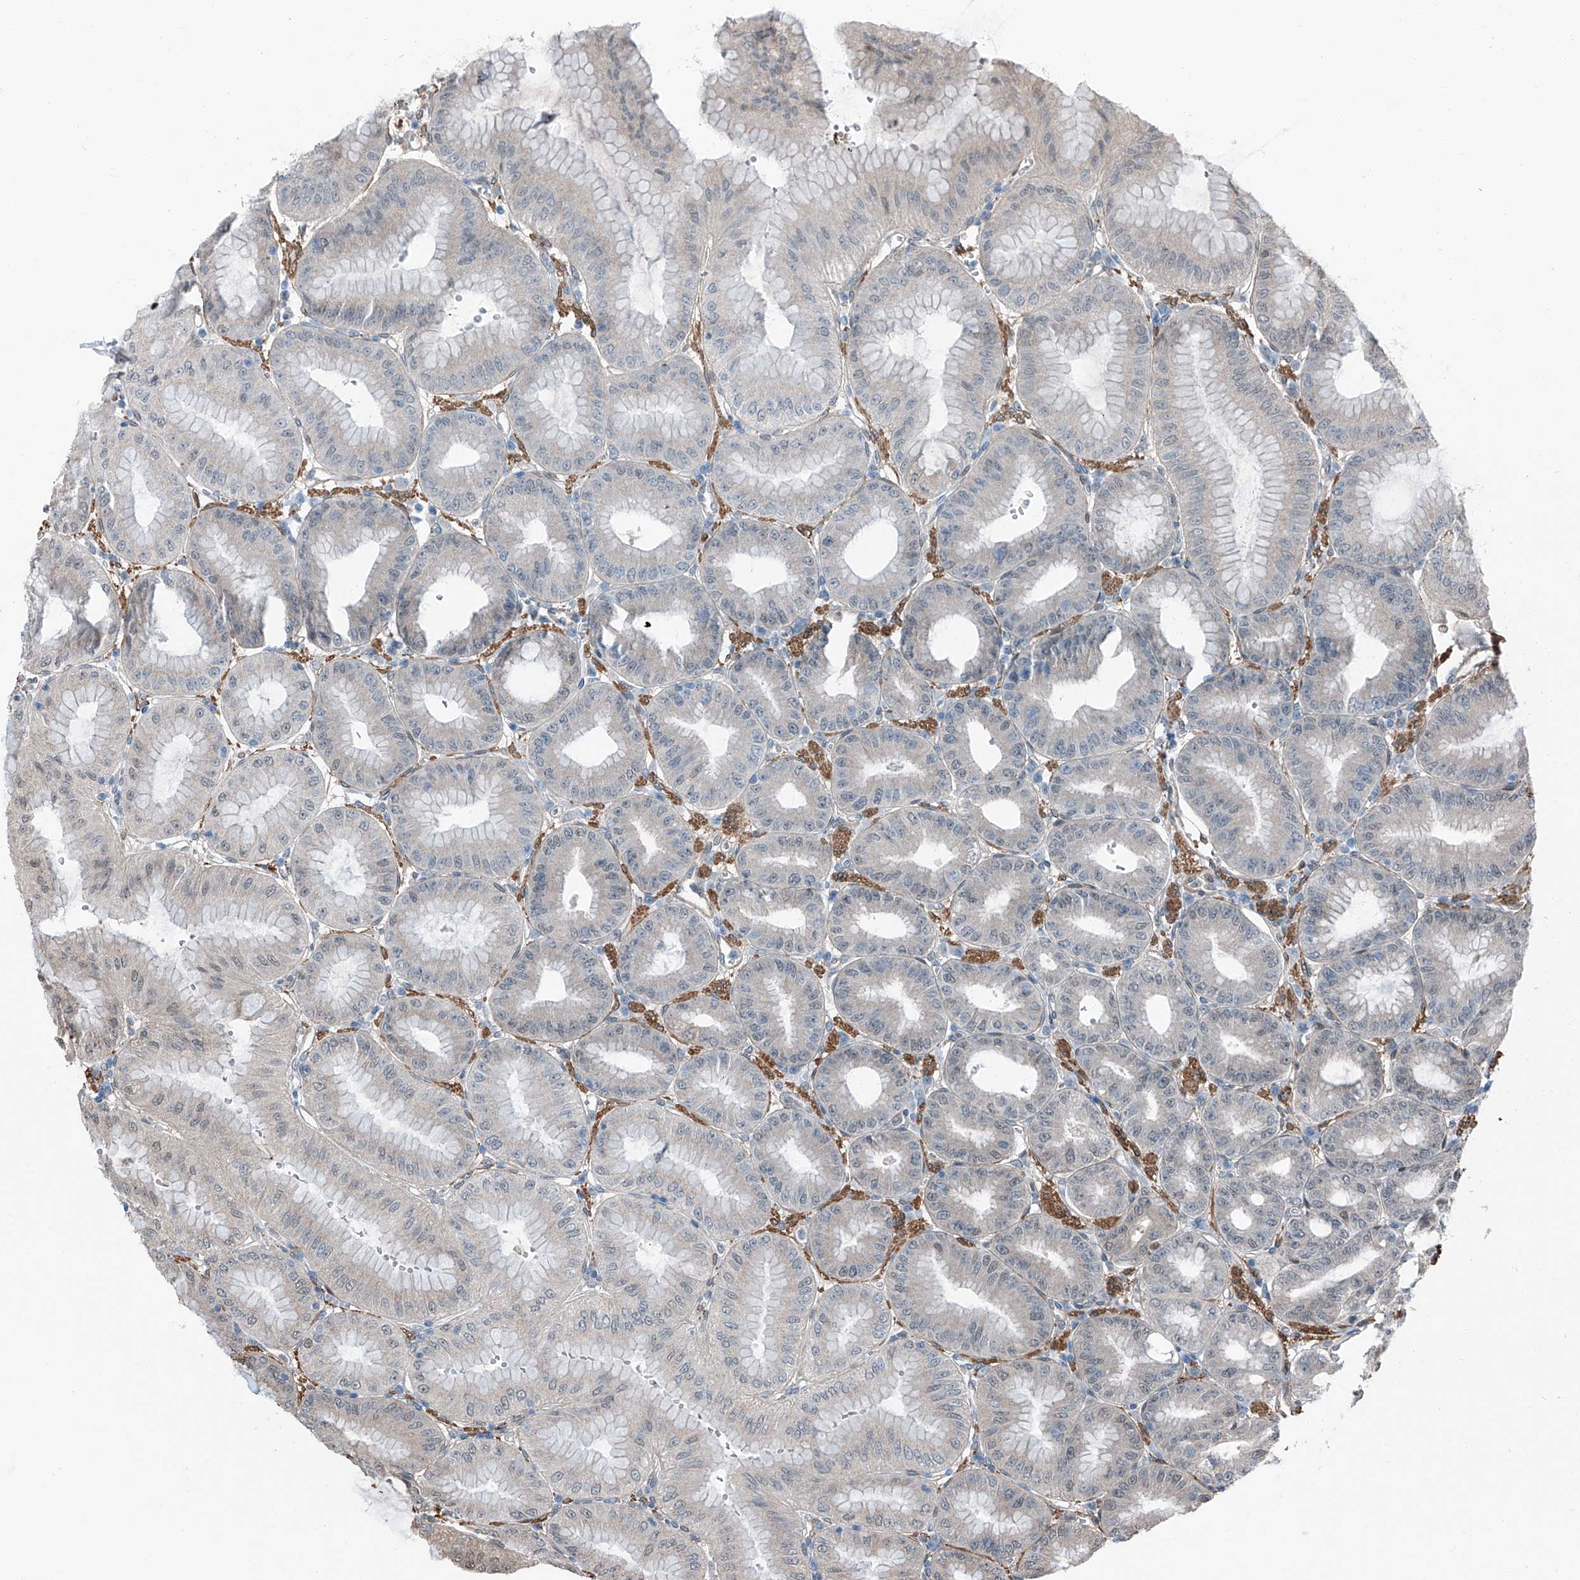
{"staining": {"intensity": "negative", "quantity": "none", "location": "none"}, "tissue": "stomach", "cell_type": "Glandular cells", "image_type": "normal", "snomed": [{"axis": "morphology", "description": "Normal tissue, NOS"}, {"axis": "topography", "description": "Stomach, lower"}], "caption": "Stomach stained for a protein using immunohistochemistry (IHC) shows no staining glandular cells.", "gene": "HSPA6", "patient": {"sex": "male", "age": 71}}